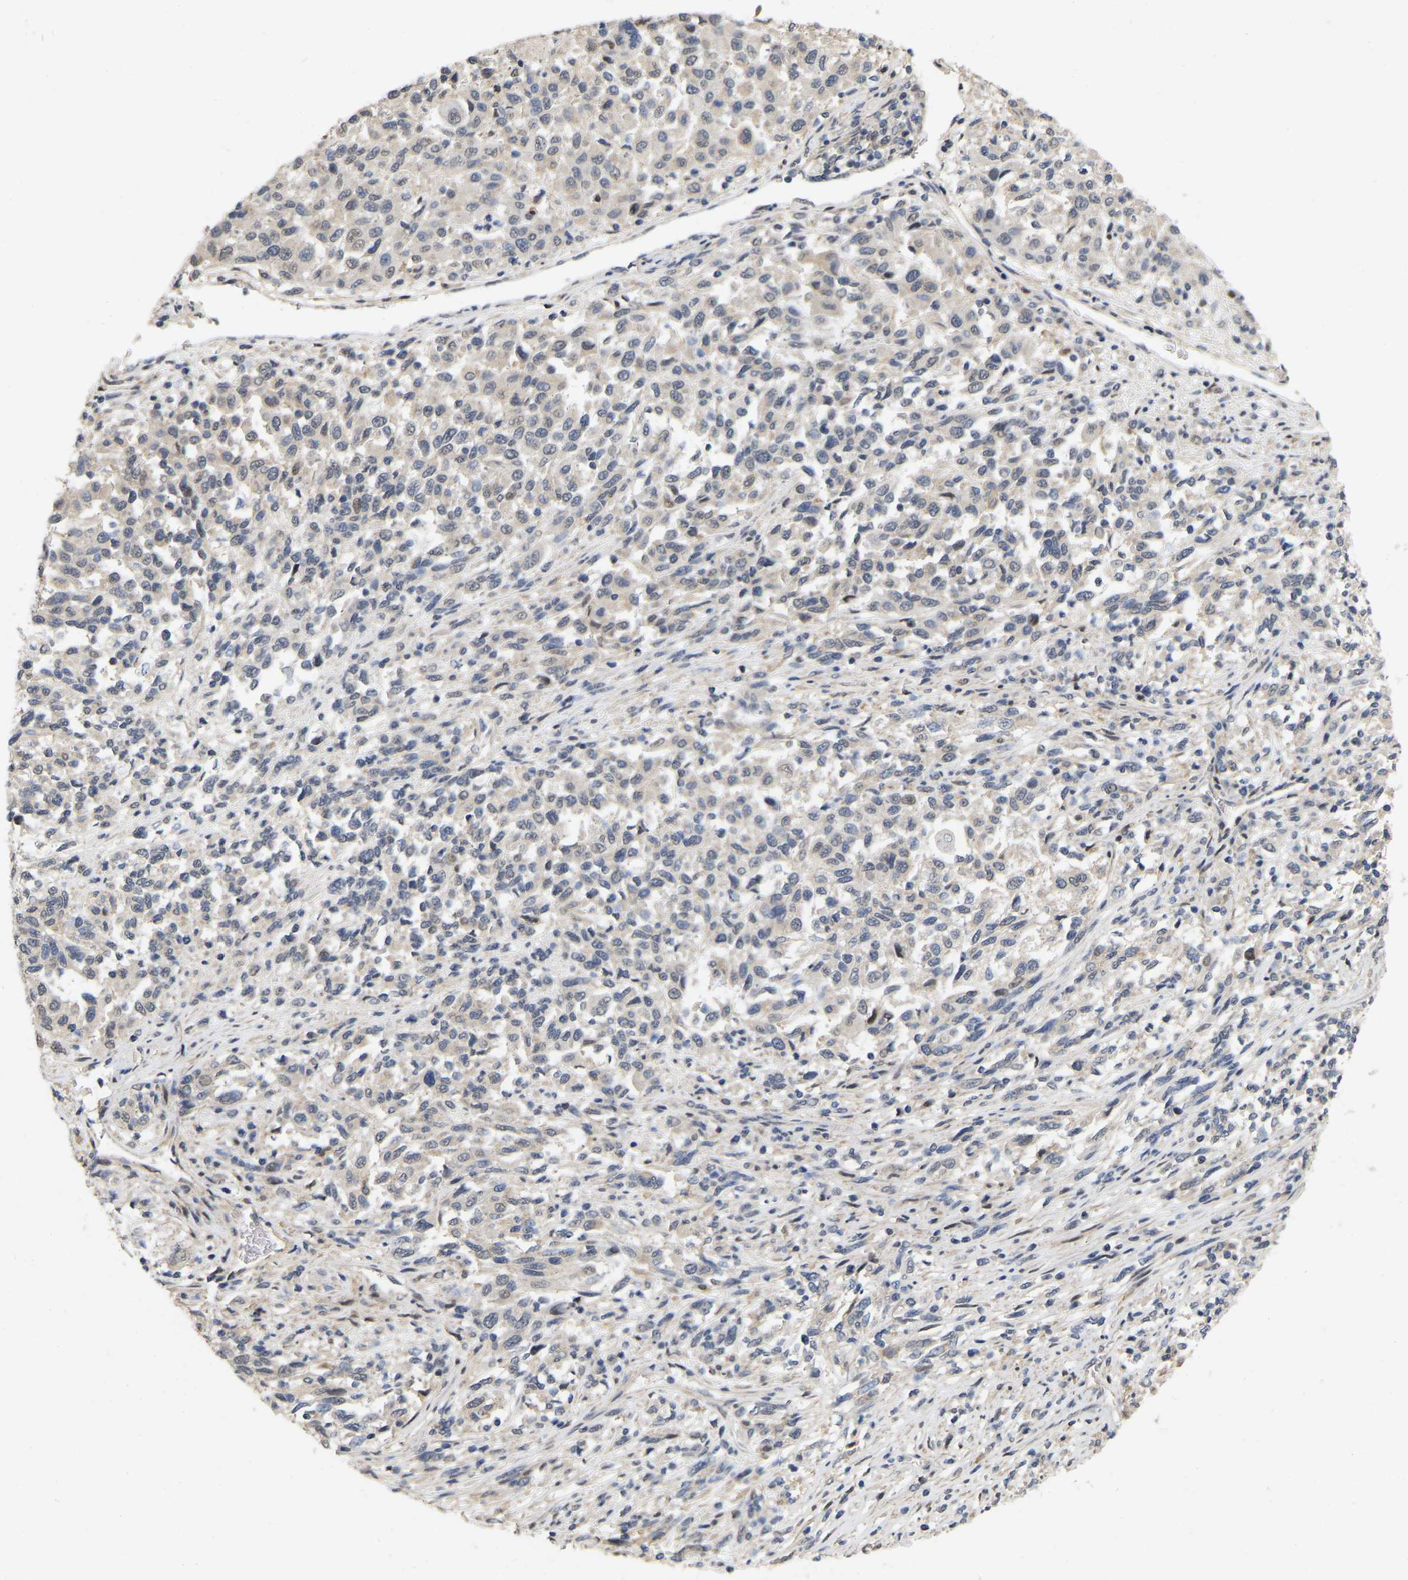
{"staining": {"intensity": "weak", "quantity": "<25%", "location": "cytoplasmic/membranous"}, "tissue": "melanoma", "cell_type": "Tumor cells", "image_type": "cancer", "snomed": [{"axis": "morphology", "description": "Malignant melanoma, Metastatic site"}, {"axis": "topography", "description": "Lymph node"}], "caption": "There is no significant staining in tumor cells of malignant melanoma (metastatic site).", "gene": "RUVBL1", "patient": {"sex": "male", "age": 61}}